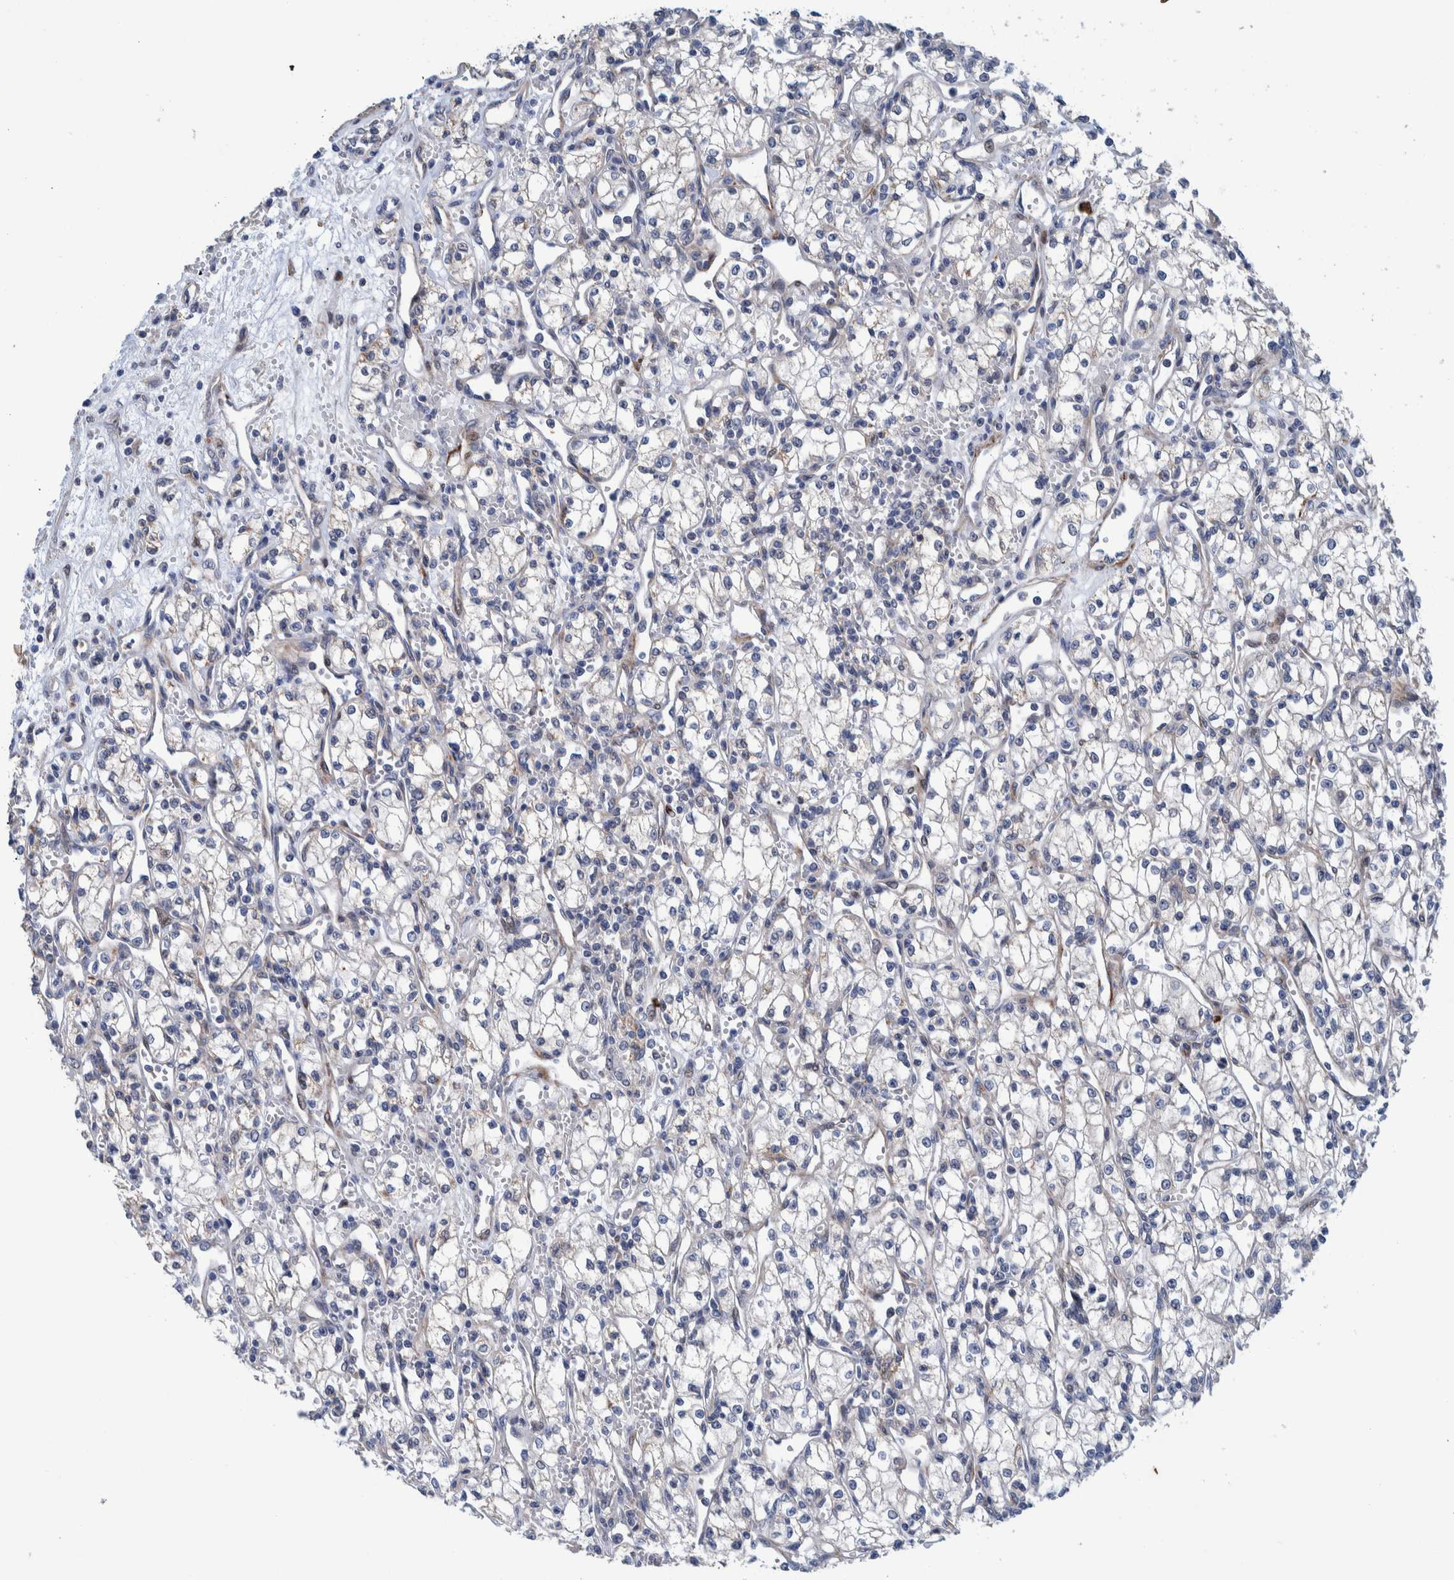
{"staining": {"intensity": "negative", "quantity": "none", "location": "none"}, "tissue": "renal cancer", "cell_type": "Tumor cells", "image_type": "cancer", "snomed": [{"axis": "morphology", "description": "Adenocarcinoma, NOS"}, {"axis": "topography", "description": "Kidney"}], "caption": "This is an immunohistochemistry (IHC) micrograph of renal adenocarcinoma. There is no positivity in tumor cells.", "gene": "MKS1", "patient": {"sex": "male", "age": 59}}